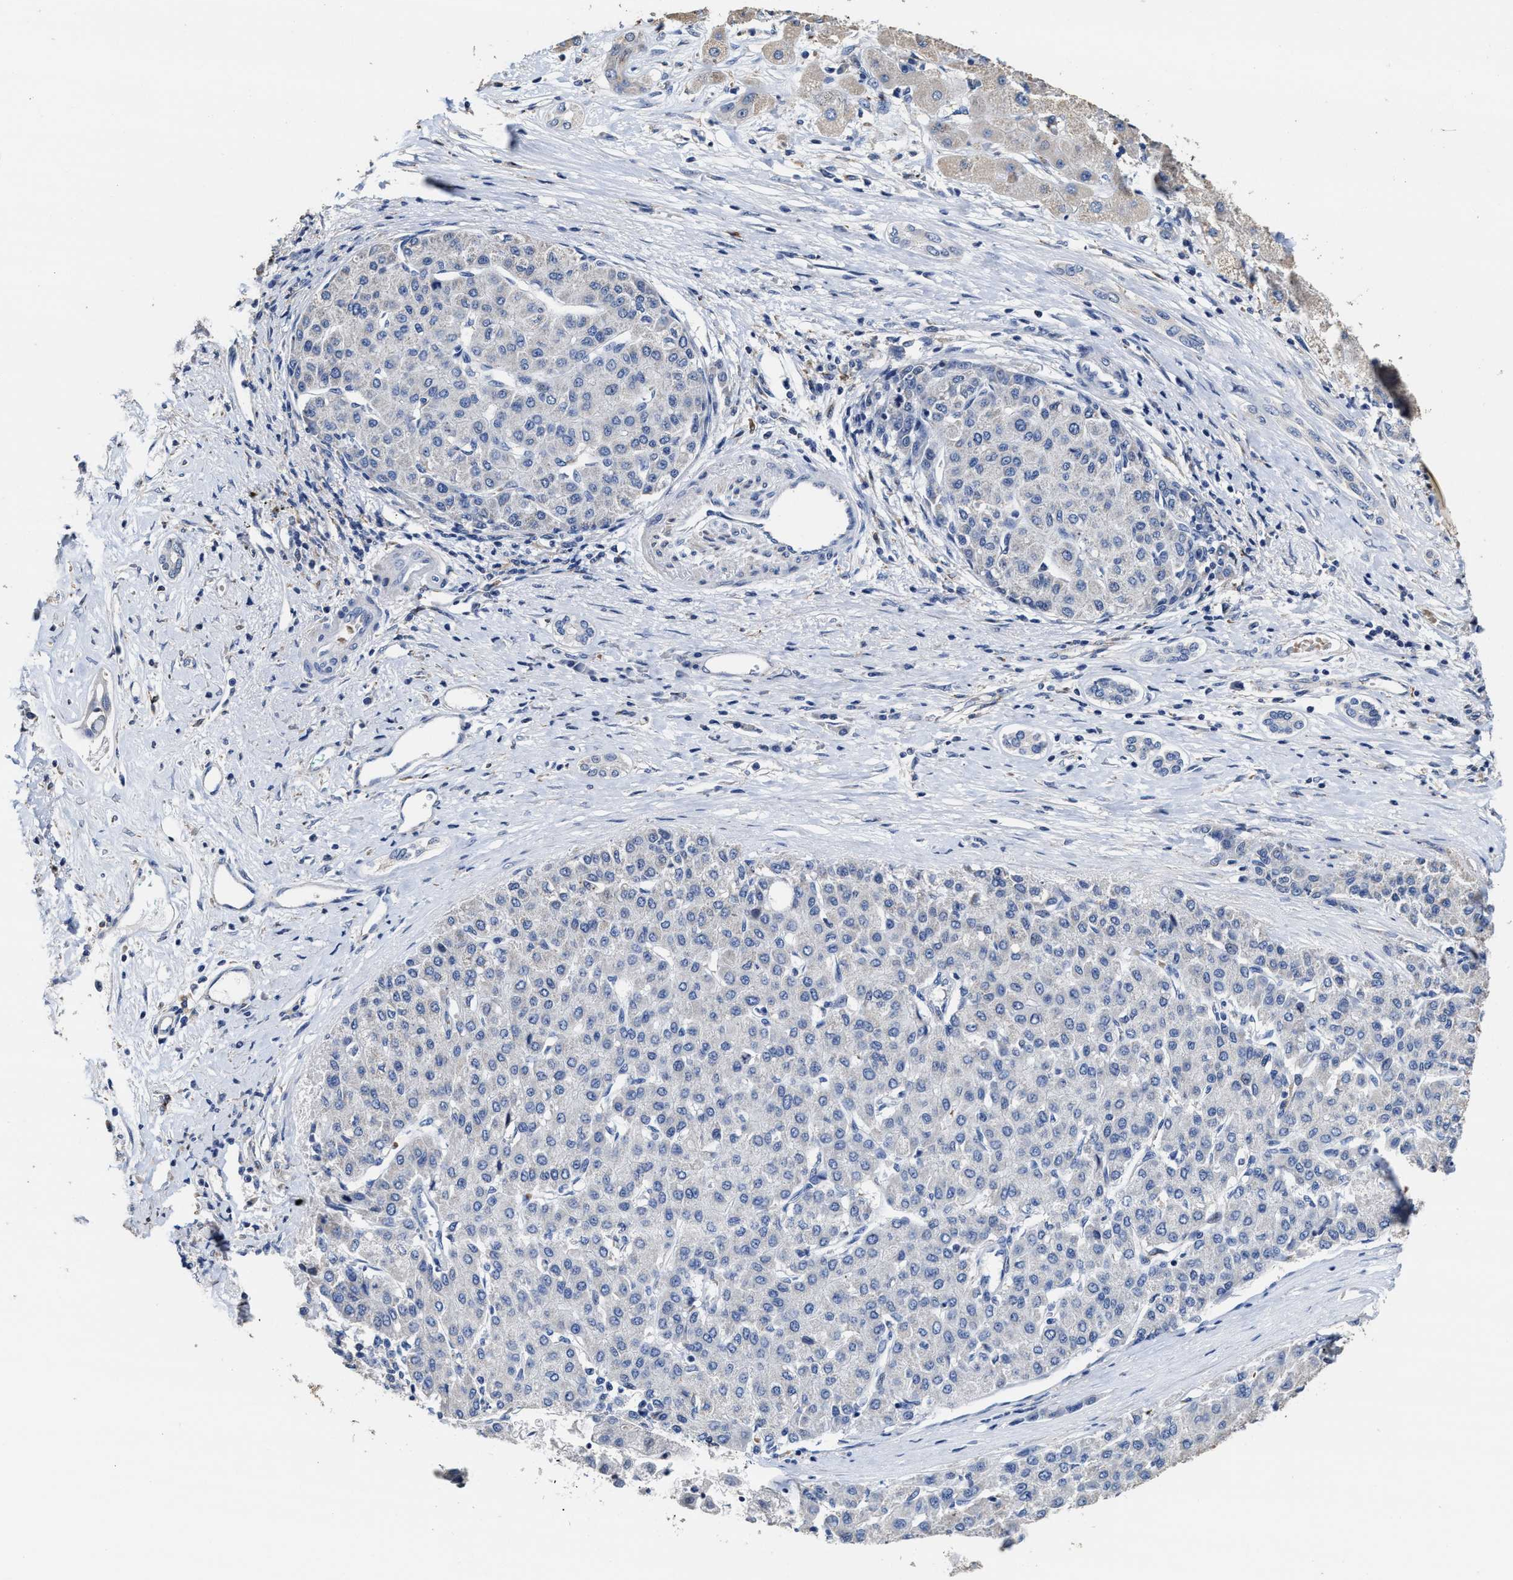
{"staining": {"intensity": "negative", "quantity": "none", "location": "none"}, "tissue": "liver cancer", "cell_type": "Tumor cells", "image_type": "cancer", "snomed": [{"axis": "morphology", "description": "Carcinoma, Hepatocellular, NOS"}, {"axis": "topography", "description": "Liver"}], "caption": "Immunohistochemistry photomicrograph of human liver cancer stained for a protein (brown), which demonstrates no staining in tumor cells.", "gene": "ZFAT", "patient": {"sex": "male", "age": 65}}